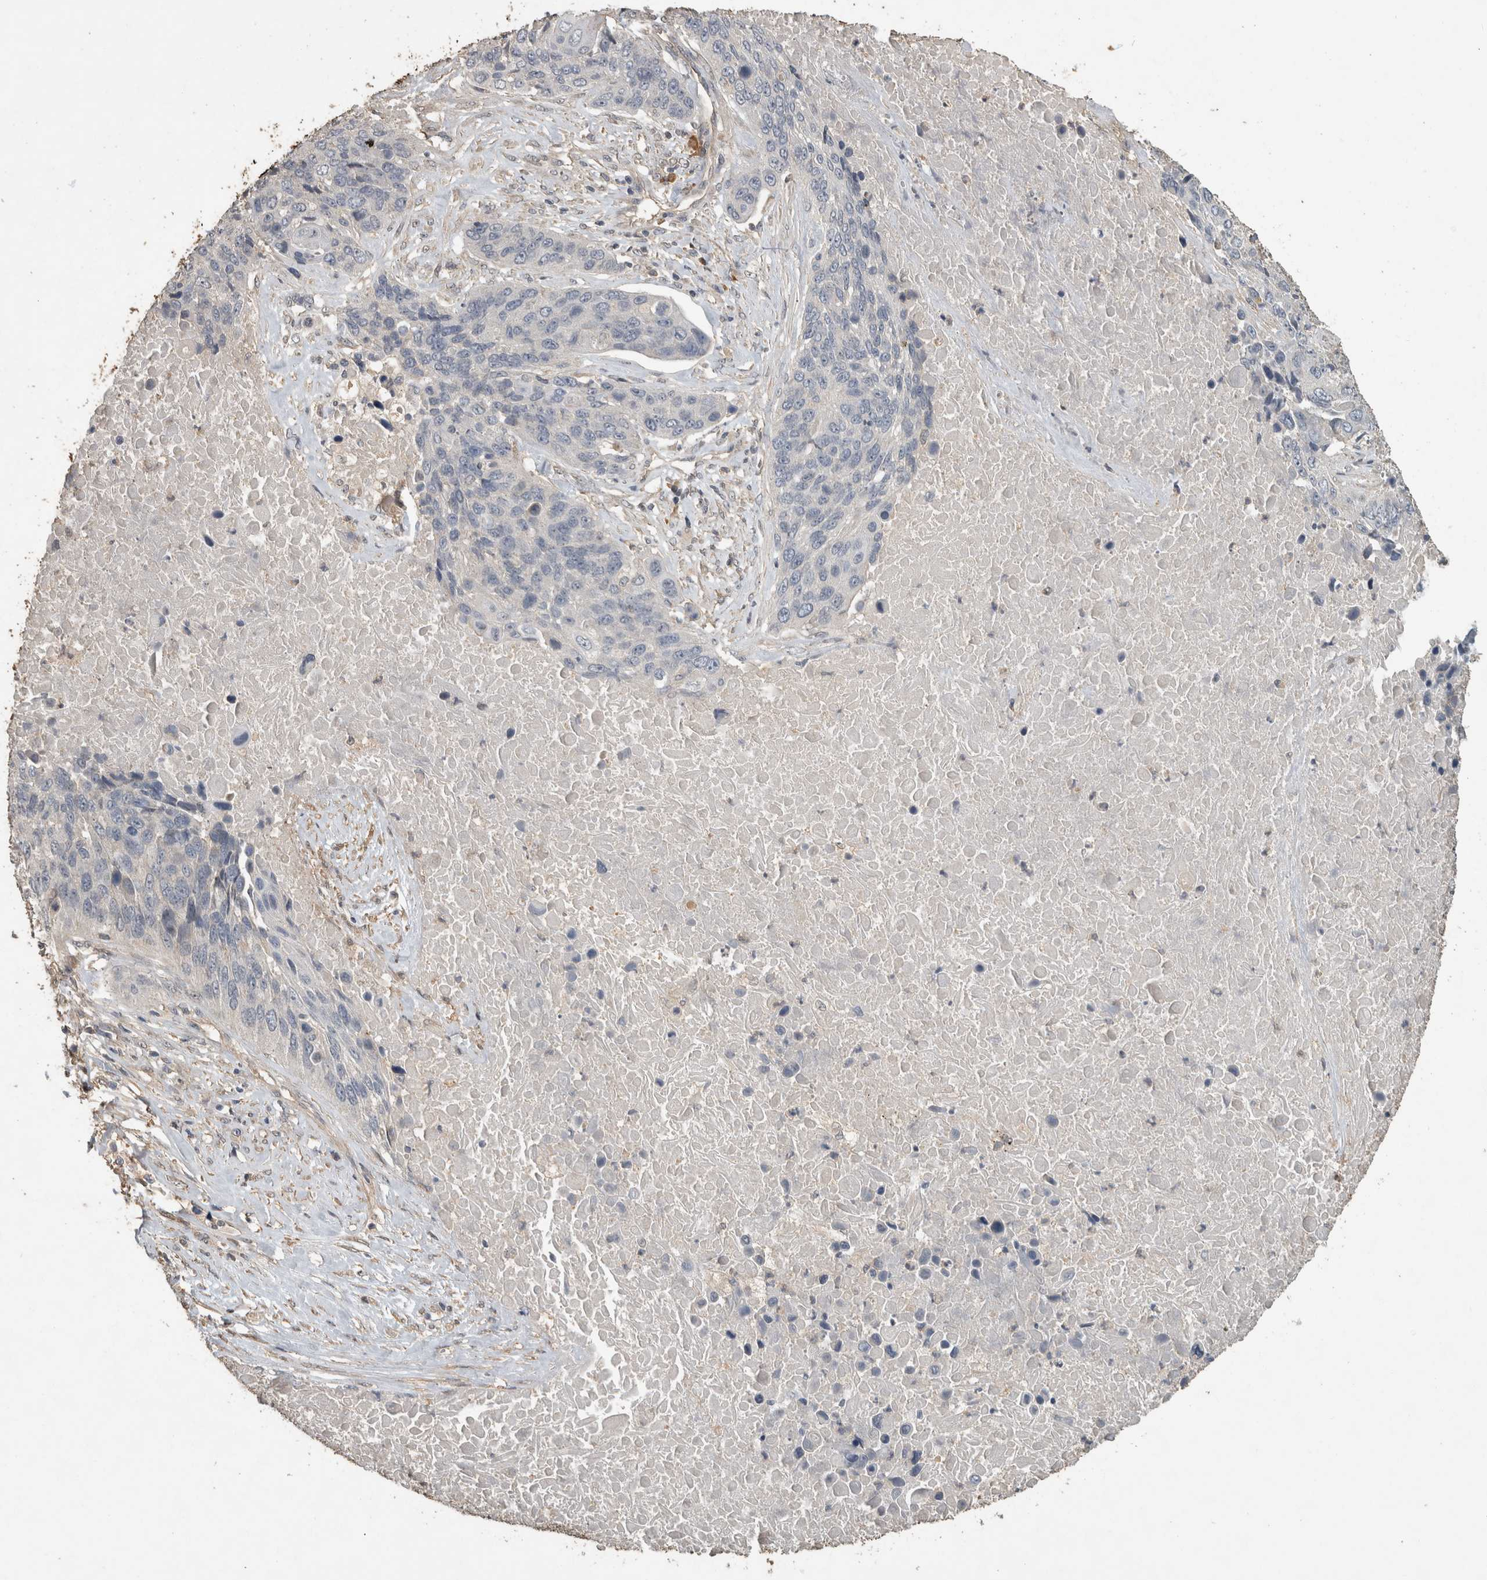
{"staining": {"intensity": "negative", "quantity": "none", "location": "none"}, "tissue": "lung cancer", "cell_type": "Tumor cells", "image_type": "cancer", "snomed": [{"axis": "morphology", "description": "Squamous cell carcinoma, NOS"}, {"axis": "topography", "description": "Lung"}], "caption": "Immunohistochemistry of lung cancer displays no expression in tumor cells.", "gene": "RHPN1", "patient": {"sex": "male", "age": 66}}